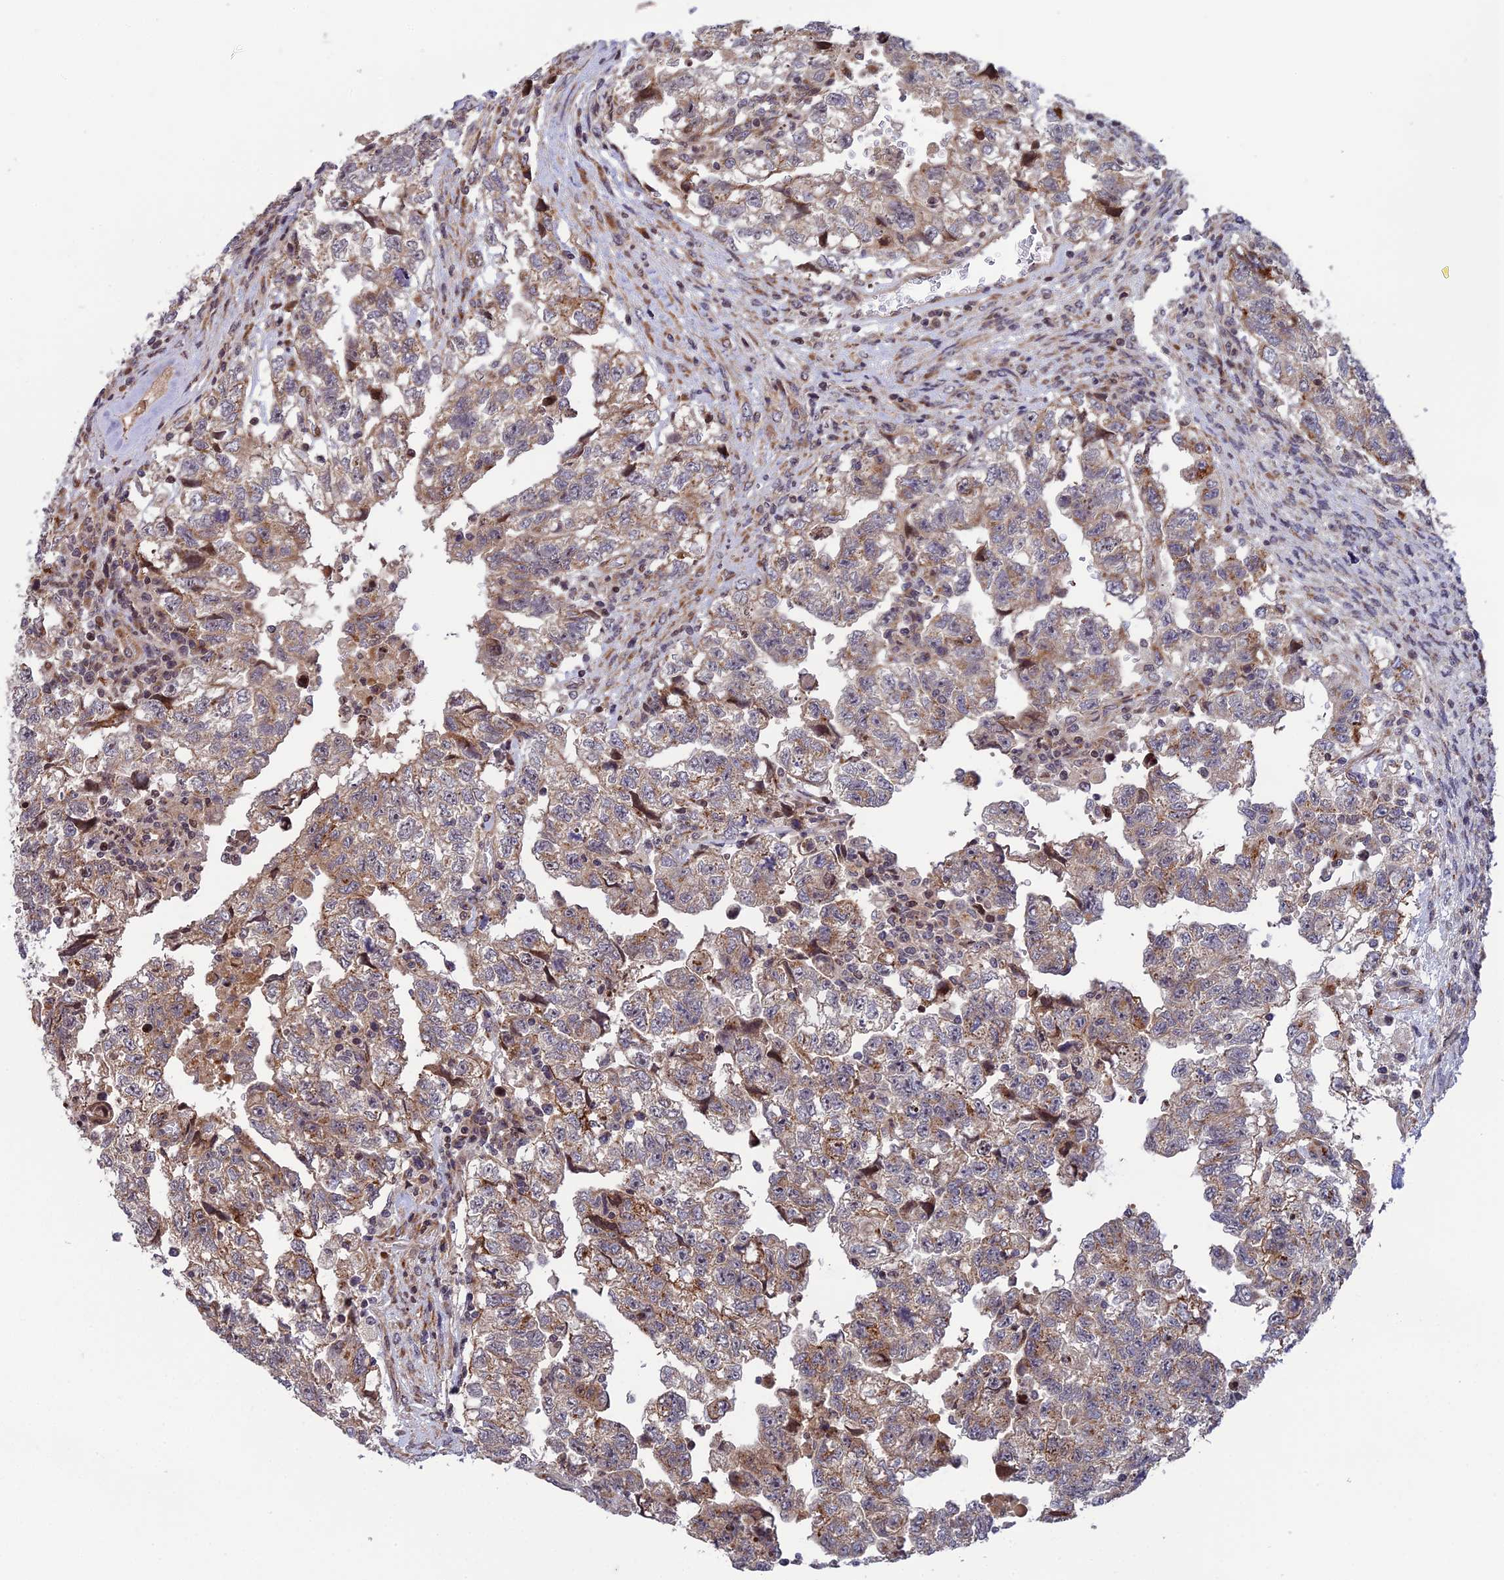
{"staining": {"intensity": "weak", "quantity": "25%-75%", "location": "cytoplasmic/membranous"}, "tissue": "testis cancer", "cell_type": "Tumor cells", "image_type": "cancer", "snomed": [{"axis": "morphology", "description": "Carcinoma, Embryonal, NOS"}, {"axis": "topography", "description": "Testis"}], "caption": "Embryonal carcinoma (testis) was stained to show a protein in brown. There is low levels of weak cytoplasmic/membranous staining in approximately 25%-75% of tumor cells. (brown staining indicates protein expression, while blue staining denotes nuclei).", "gene": "SMIM7", "patient": {"sex": "male", "age": 36}}